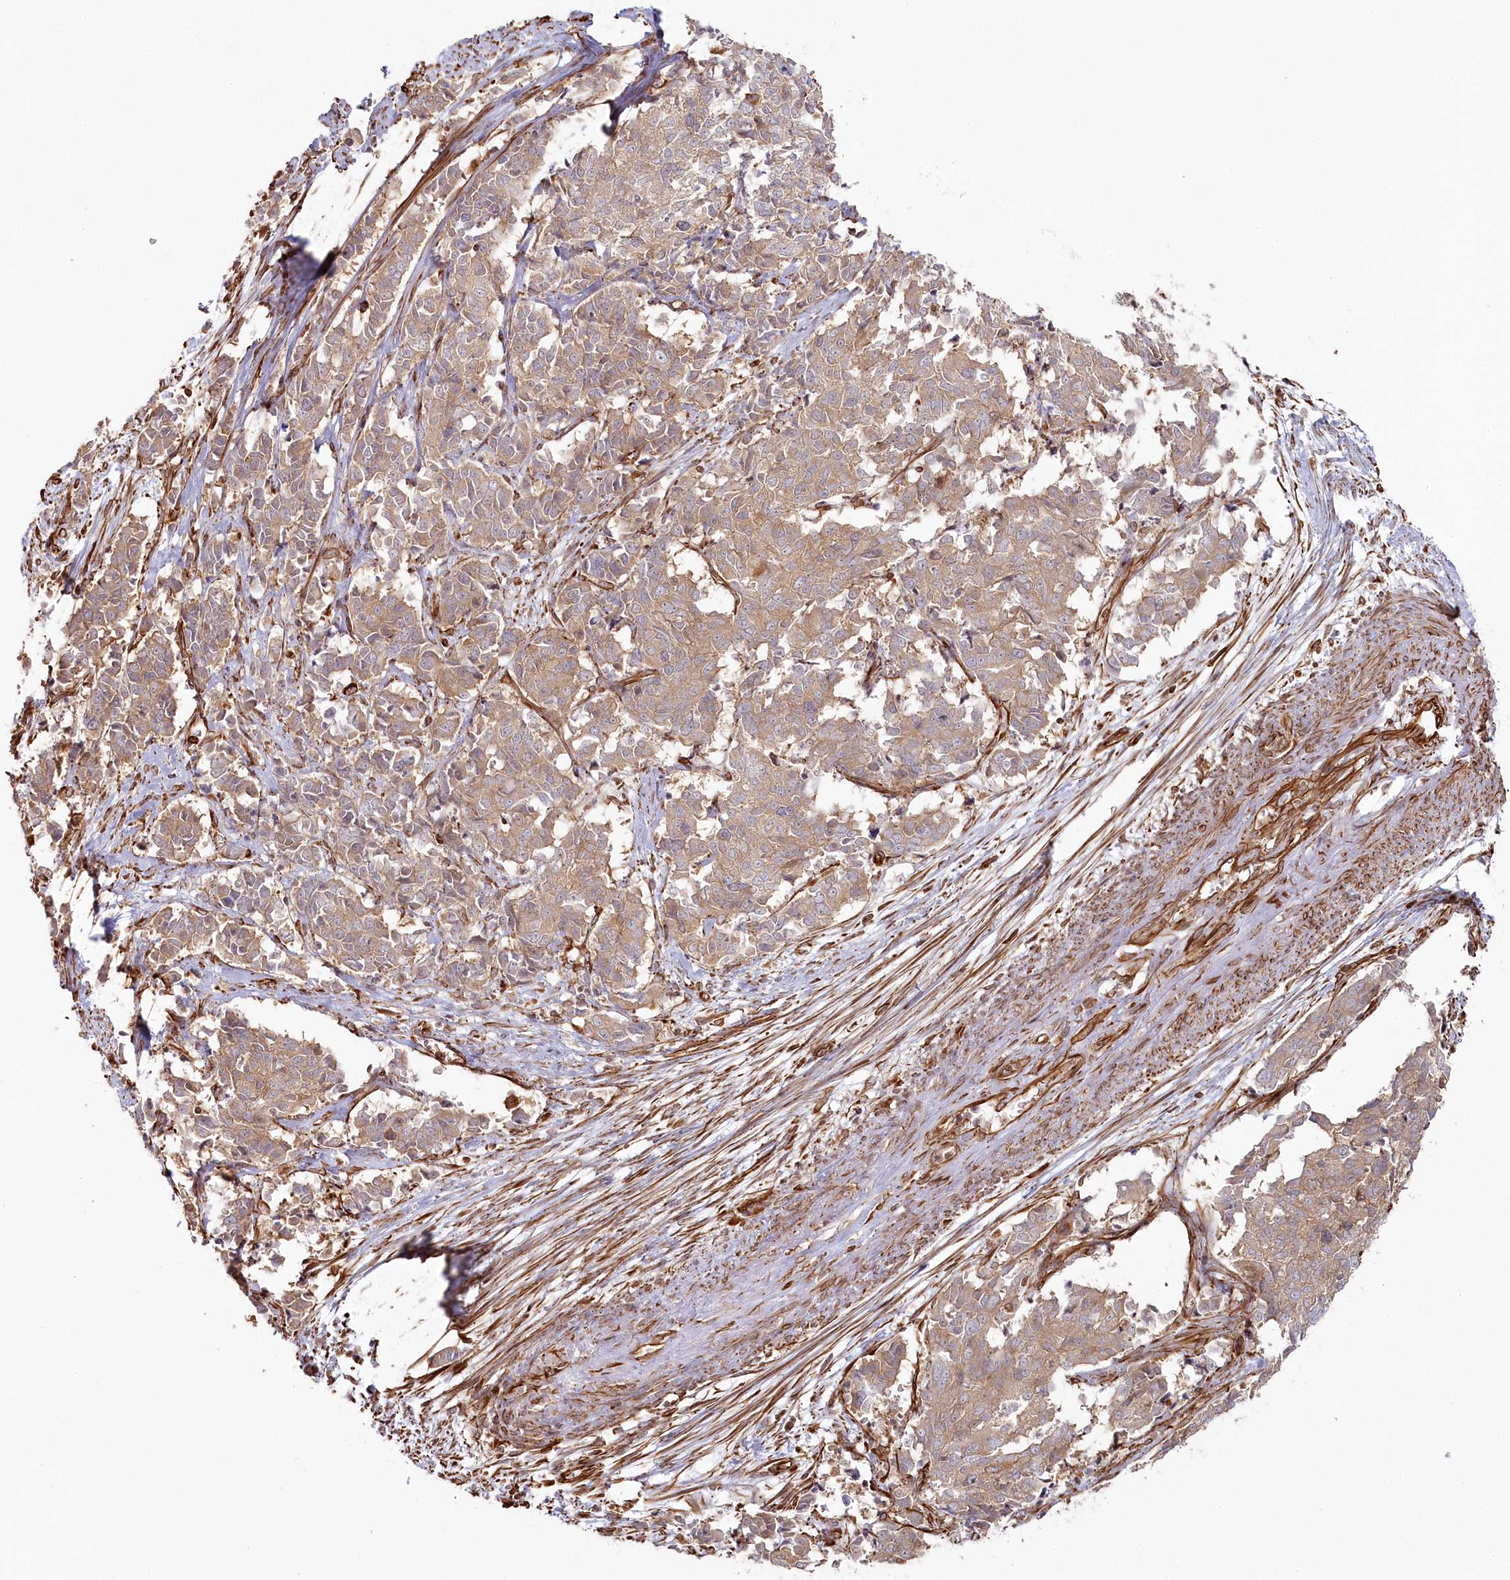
{"staining": {"intensity": "moderate", "quantity": ">75%", "location": "cytoplasmic/membranous"}, "tissue": "cervical cancer", "cell_type": "Tumor cells", "image_type": "cancer", "snomed": [{"axis": "morphology", "description": "Normal tissue, NOS"}, {"axis": "morphology", "description": "Squamous cell carcinoma, NOS"}, {"axis": "topography", "description": "Cervix"}], "caption": "Immunohistochemical staining of human cervical cancer (squamous cell carcinoma) exhibits medium levels of moderate cytoplasmic/membranous protein expression in approximately >75% of tumor cells.", "gene": "TTC1", "patient": {"sex": "female", "age": 35}}